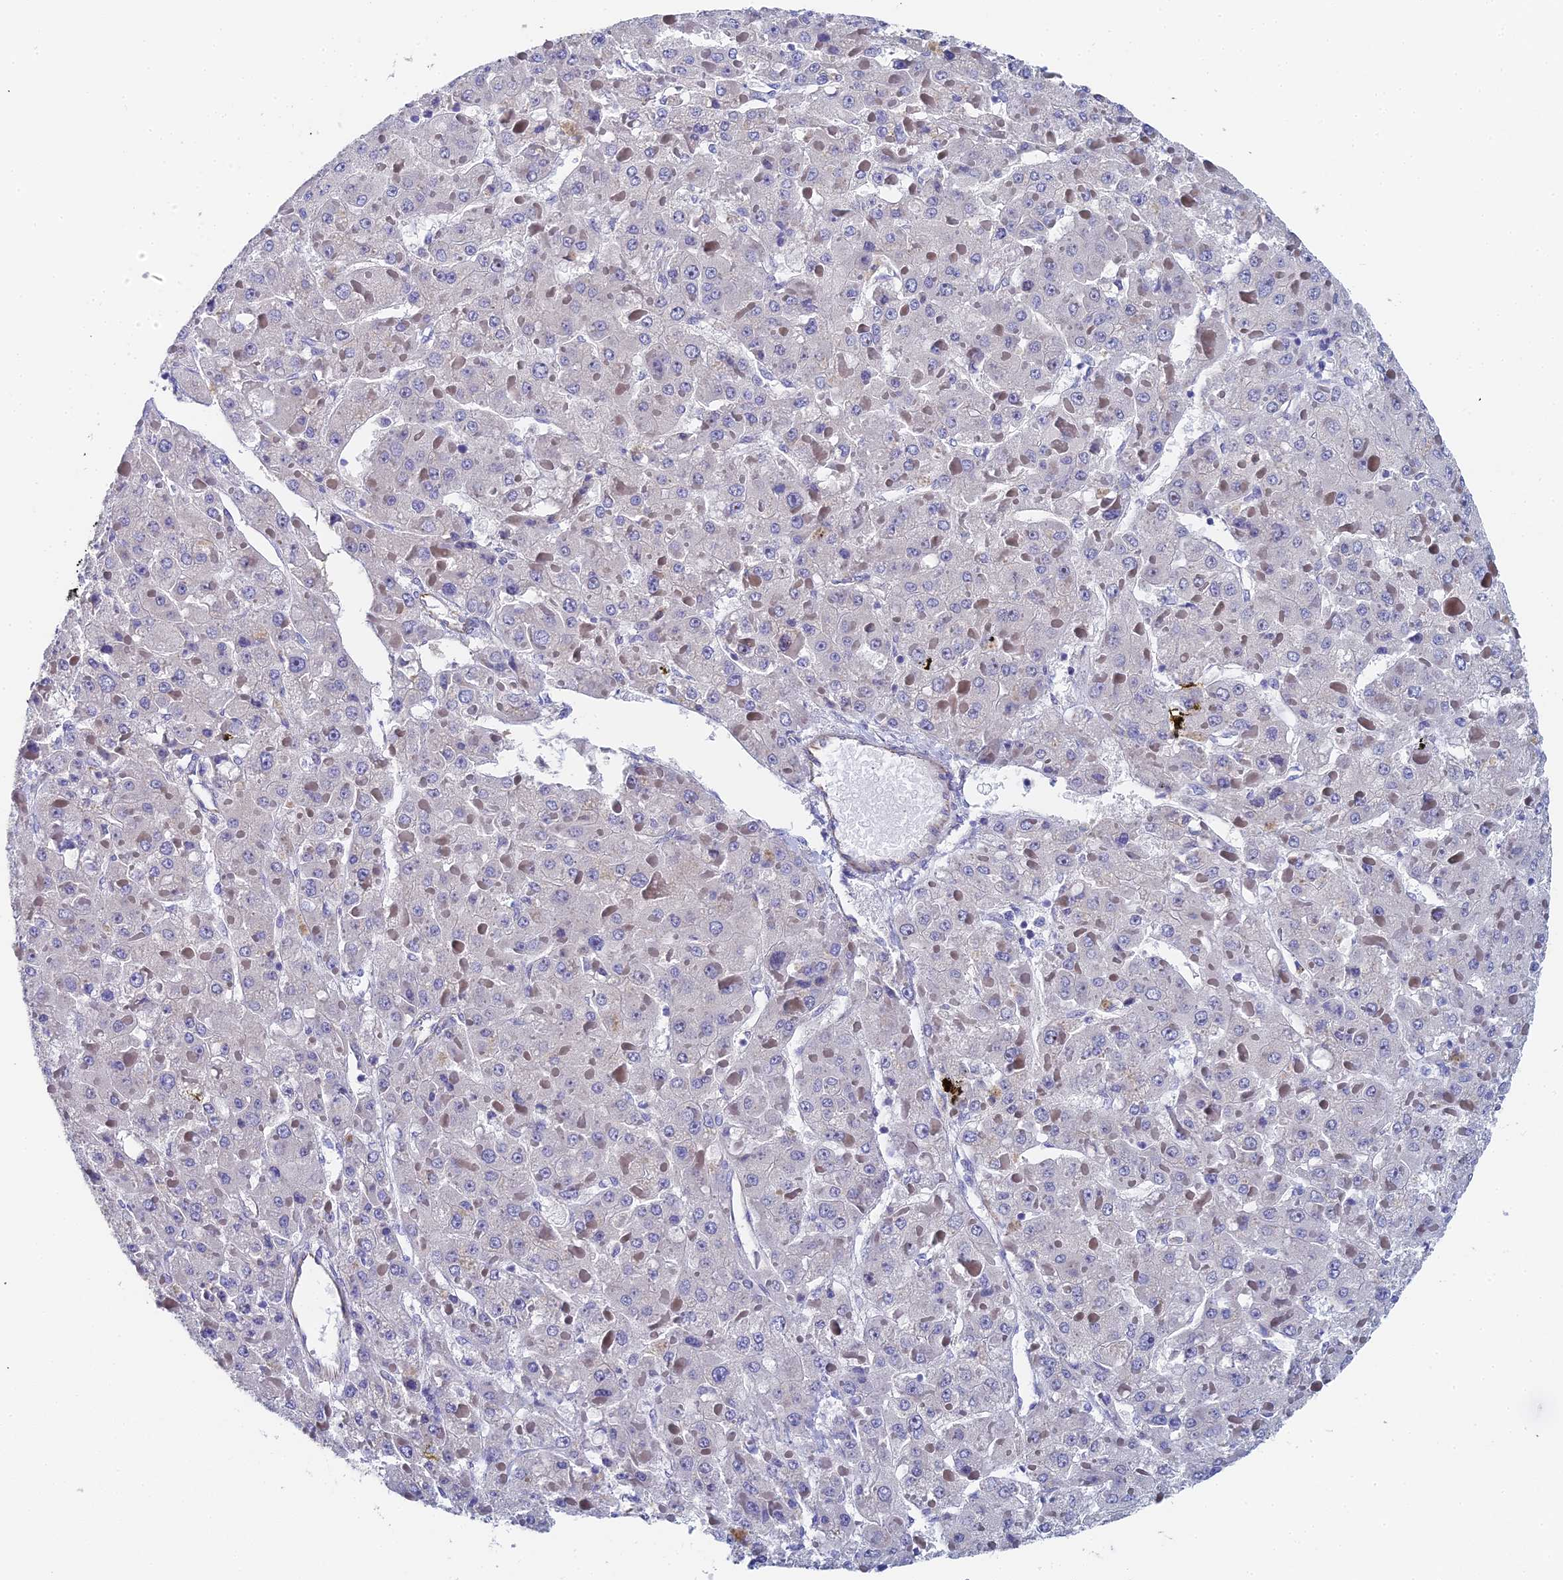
{"staining": {"intensity": "negative", "quantity": "none", "location": "none"}, "tissue": "liver cancer", "cell_type": "Tumor cells", "image_type": "cancer", "snomed": [{"axis": "morphology", "description": "Carcinoma, Hepatocellular, NOS"}, {"axis": "topography", "description": "Liver"}], "caption": "There is no significant staining in tumor cells of liver cancer.", "gene": "ENSG00000268674", "patient": {"sex": "female", "age": 73}}